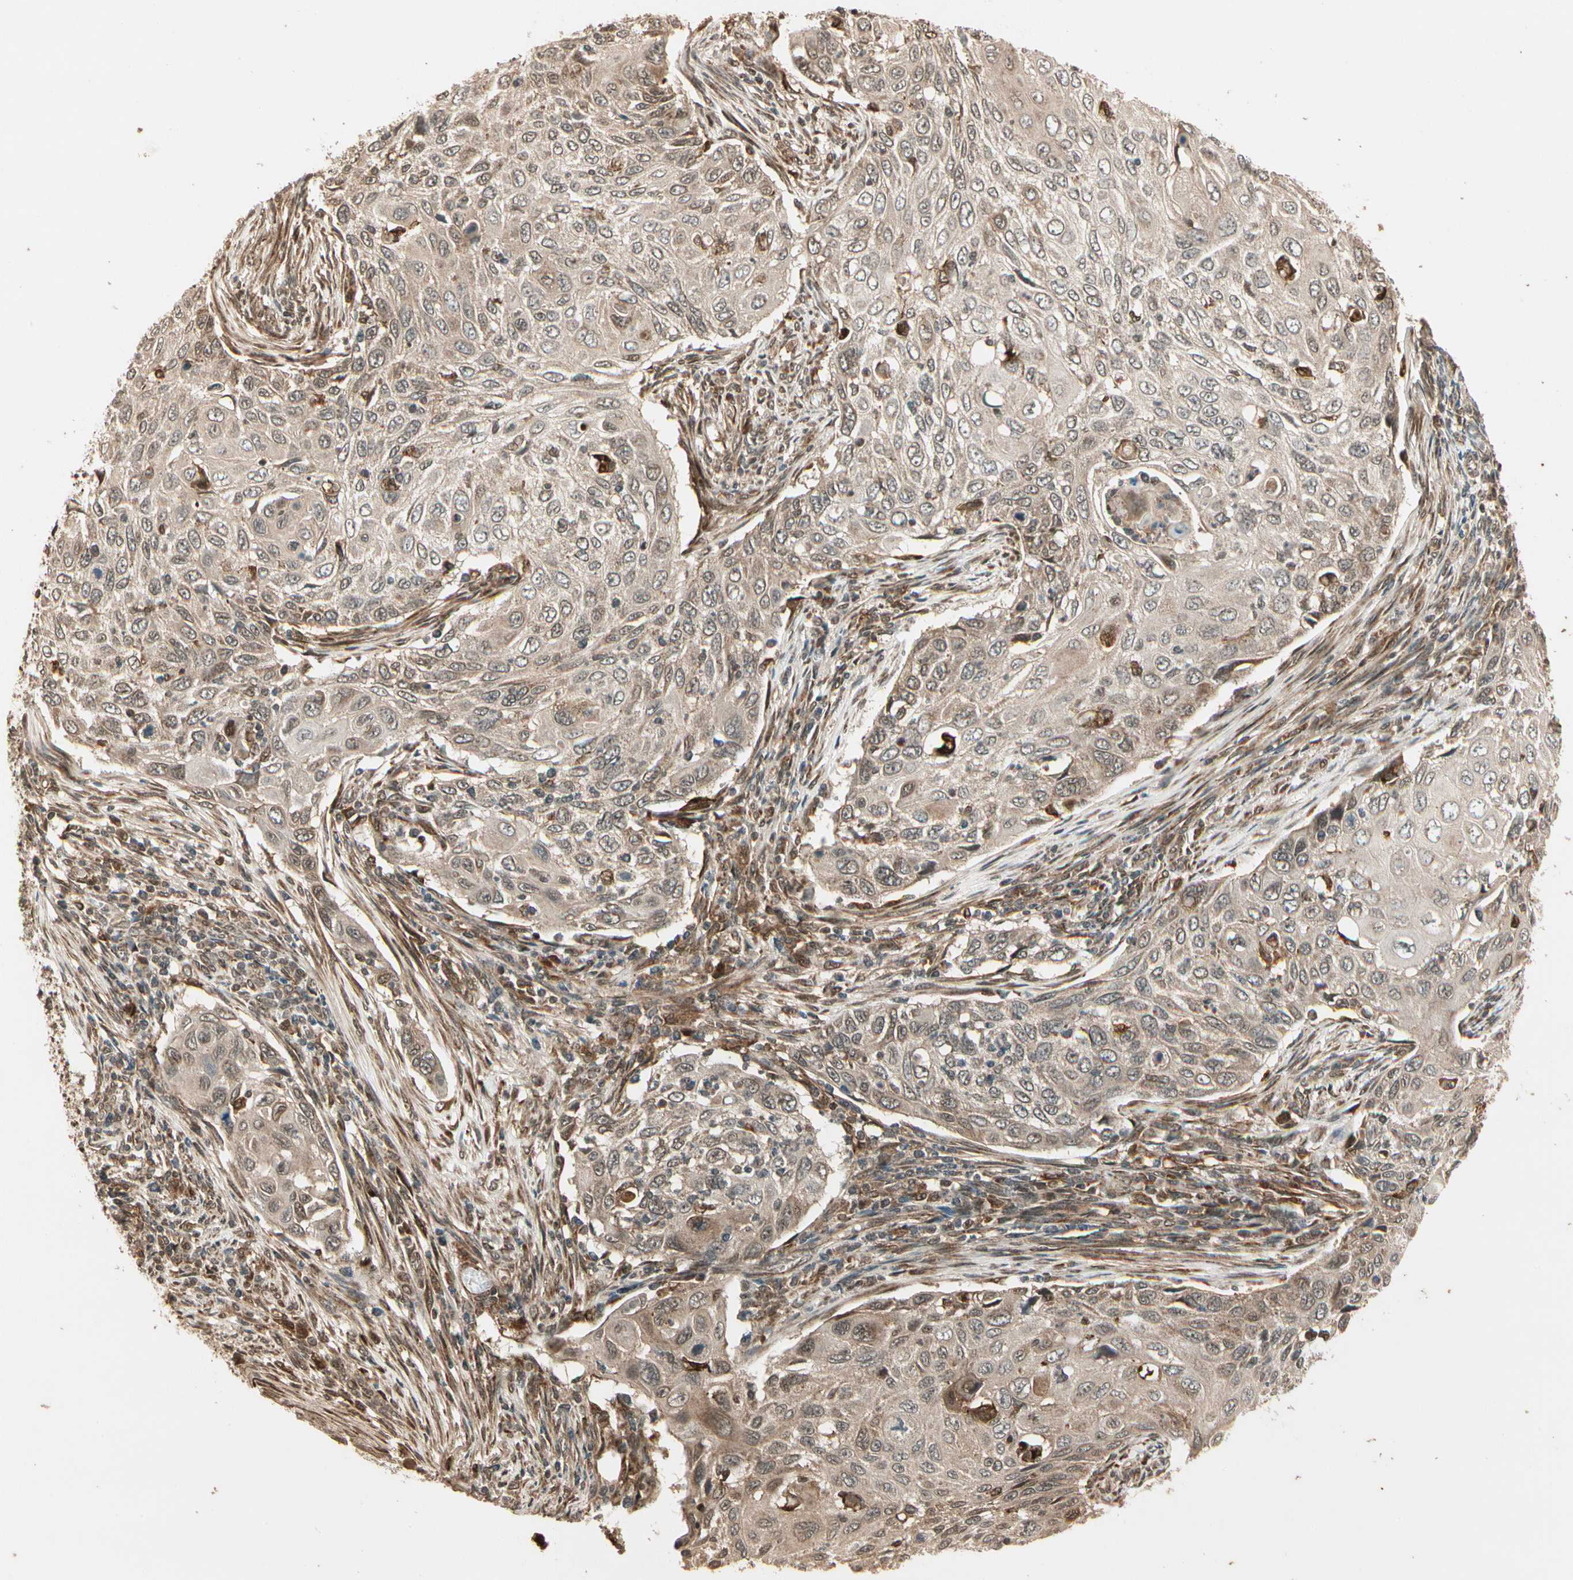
{"staining": {"intensity": "moderate", "quantity": ">75%", "location": "cytoplasmic/membranous"}, "tissue": "cervical cancer", "cell_type": "Tumor cells", "image_type": "cancer", "snomed": [{"axis": "morphology", "description": "Squamous cell carcinoma, NOS"}, {"axis": "topography", "description": "Cervix"}], "caption": "A brown stain shows moderate cytoplasmic/membranous staining of a protein in human cervical cancer tumor cells.", "gene": "GLUL", "patient": {"sex": "female", "age": 70}}